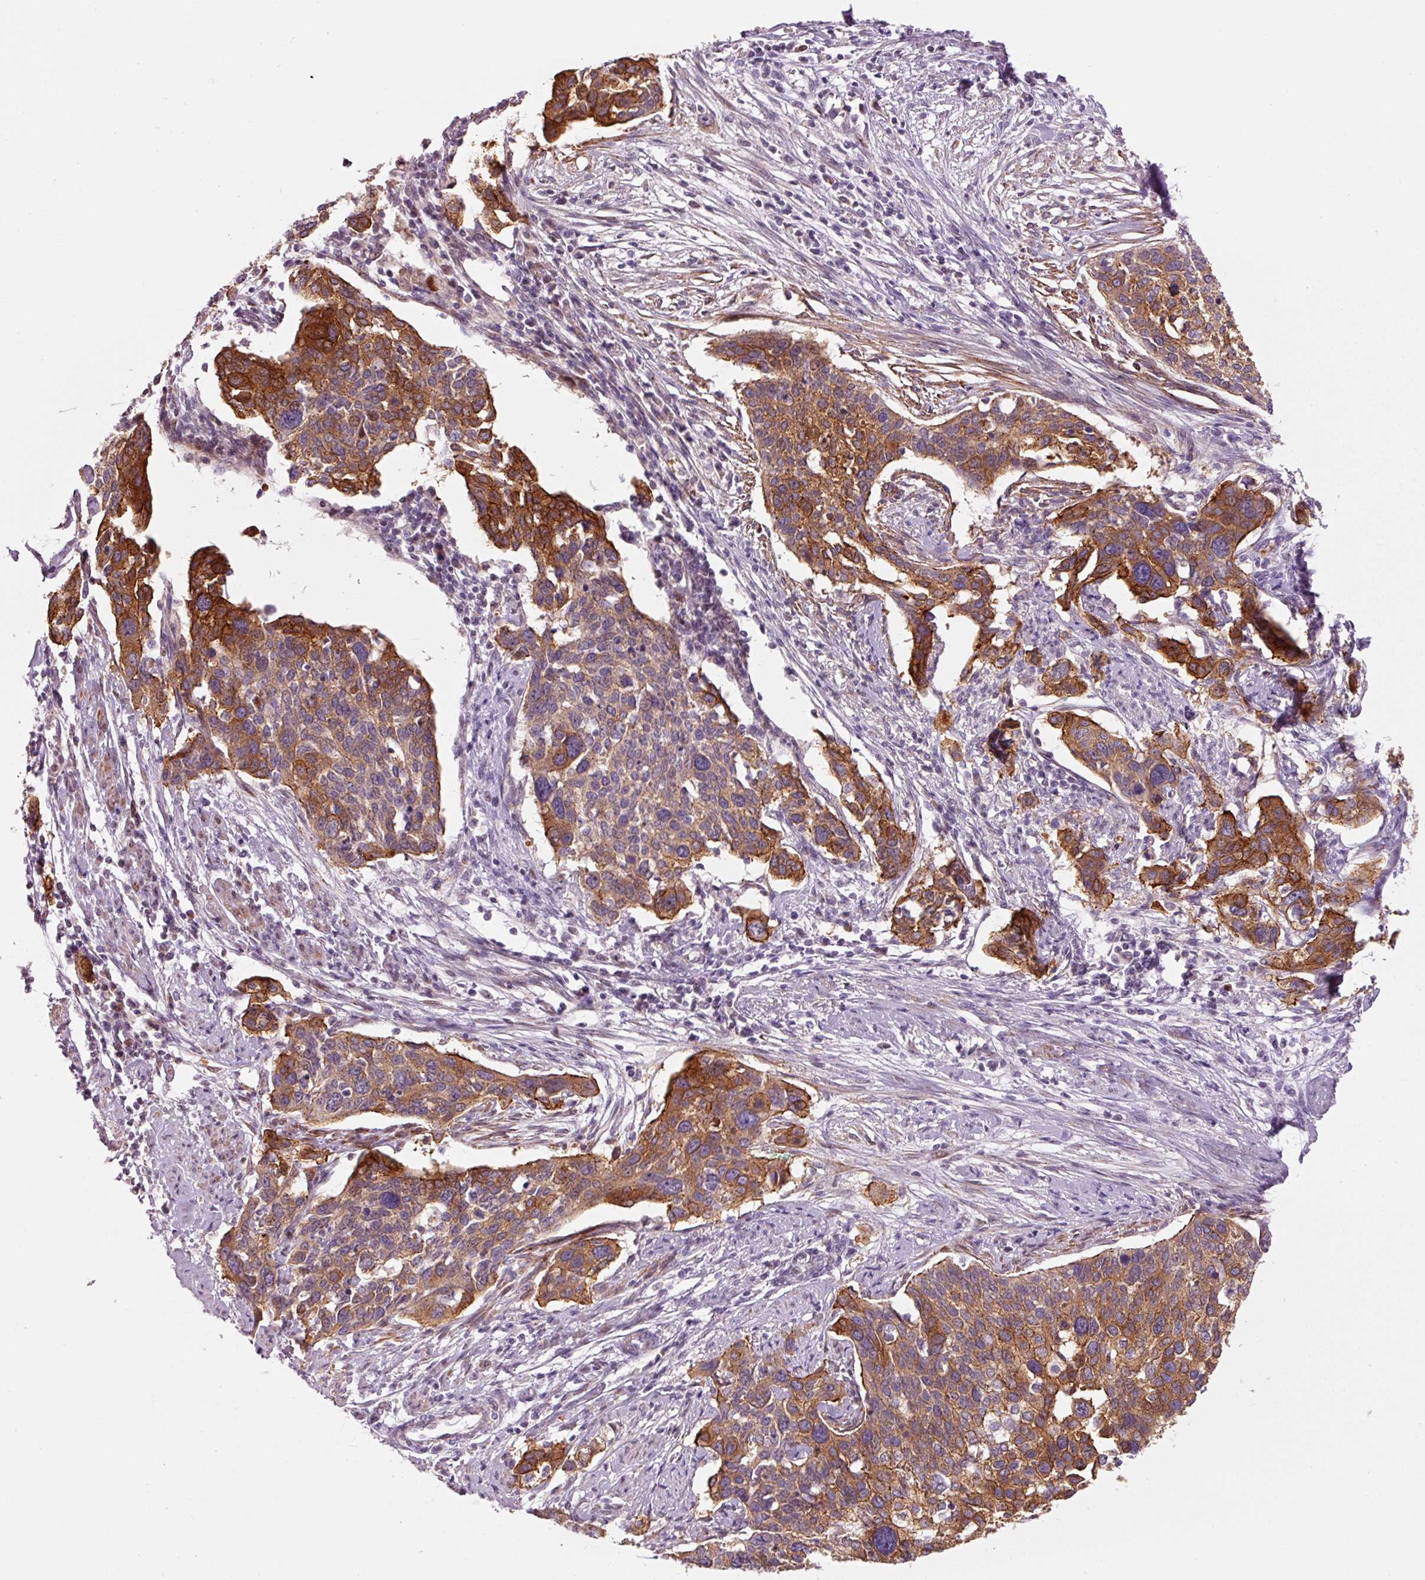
{"staining": {"intensity": "moderate", "quantity": ">75%", "location": "cytoplasmic/membranous"}, "tissue": "cervical cancer", "cell_type": "Tumor cells", "image_type": "cancer", "snomed": [{"axis": "morphology", "description": "Squamous cell carcinoma, NOS"}, {"axis": "topography", "description": "Cervix"}], "caption": "Immunohistochemistry of human cervical cancer (squamous cell carcinoma) exhibits medium levels of moderate cytoplasmic/membranous expression in approximately >75% of tumor cells. (brown staining indicates protein expression, while blue staining denotes nuclei).", "gene": "DAPP1", "patient": {"sex": "female", "age": 44}}